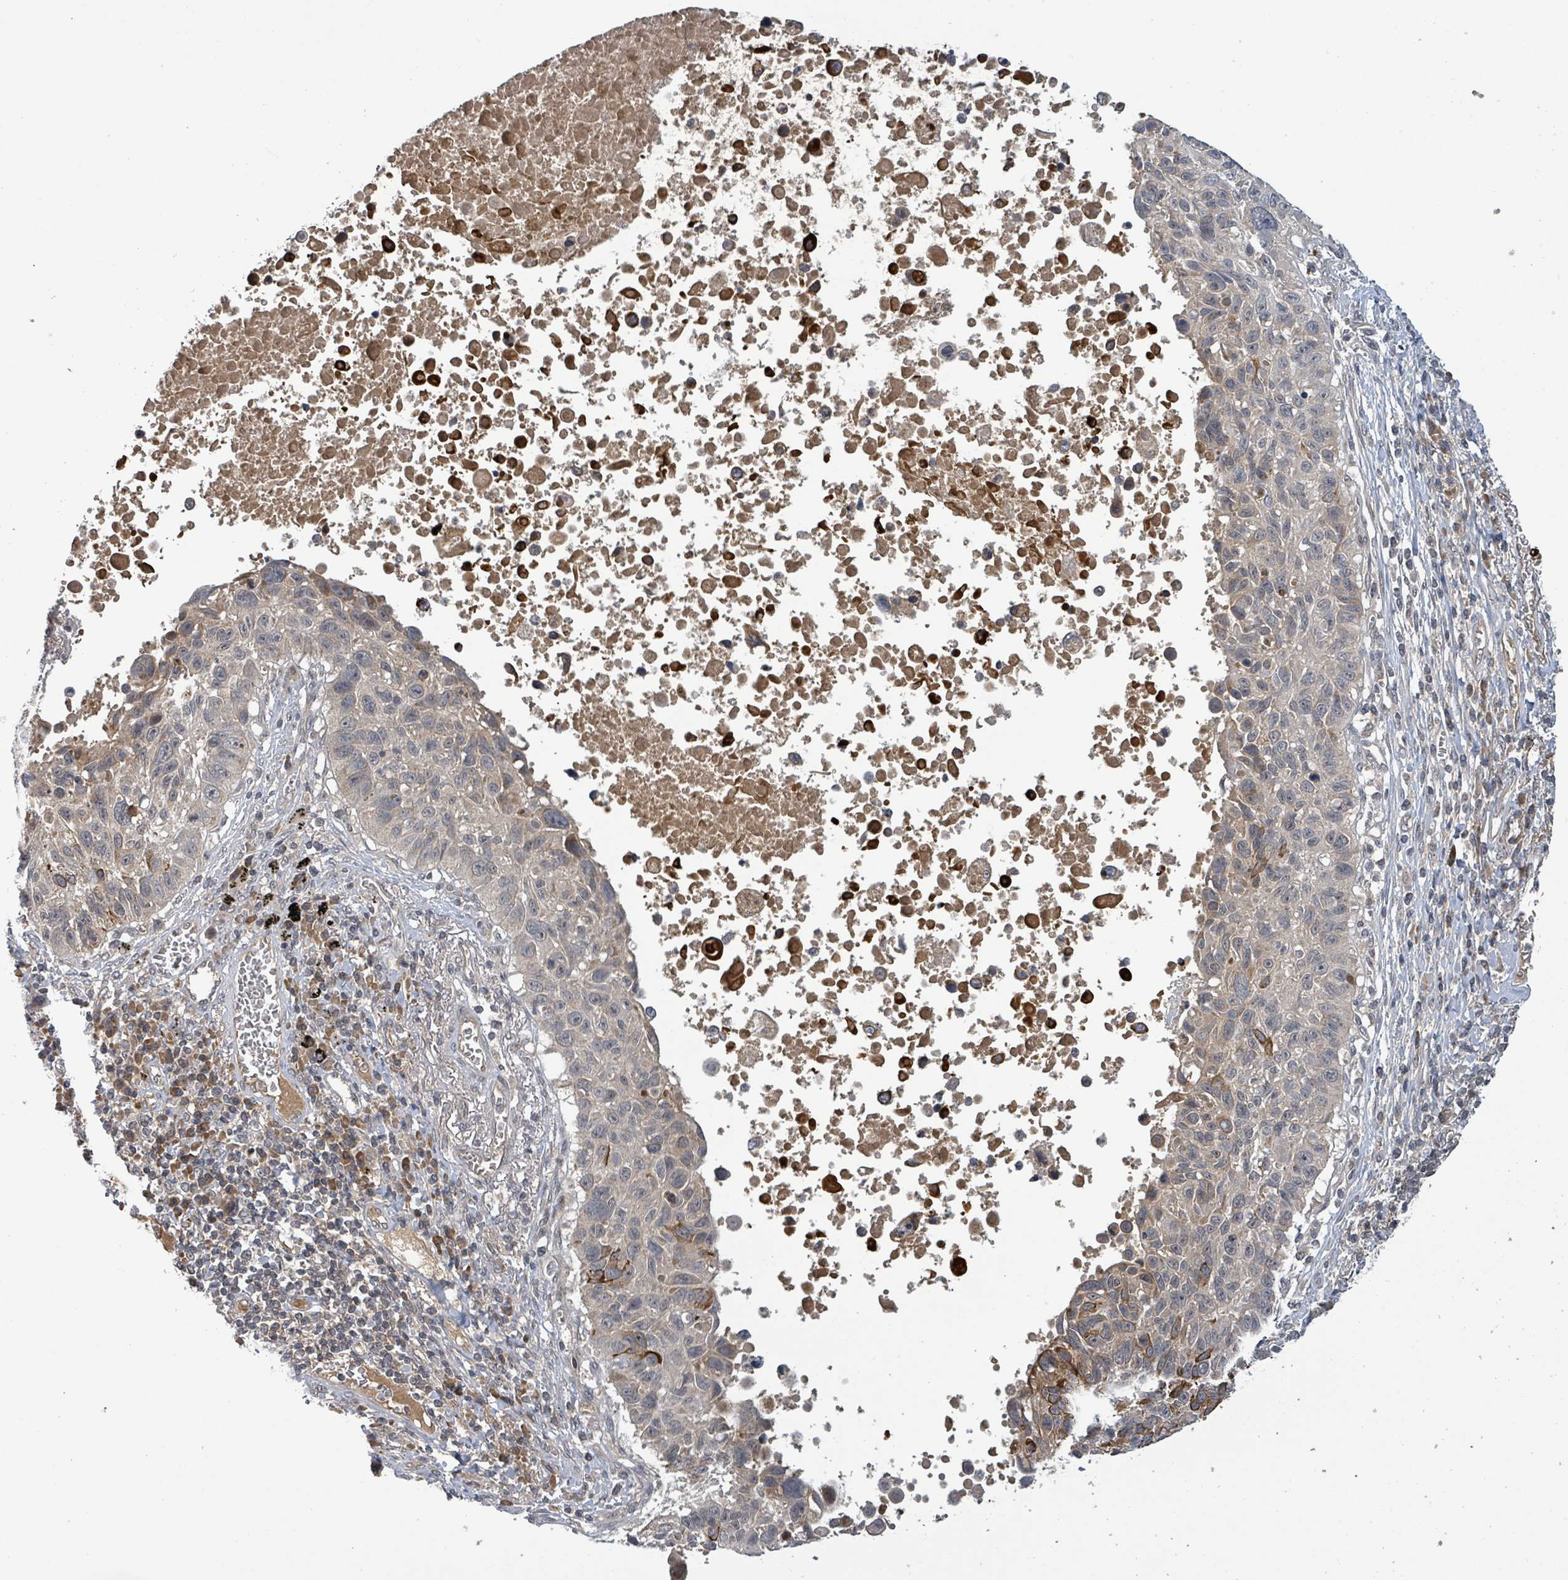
{"staining": {"intensity": "weak", "quantity": "<25%", "location": "cytoplasmic/membranous"}, "tissue": "lung cancer", "cell_type": "Tumor cells", "image_type": "cancer", "snomed": [{"axis": "morphology", "description": "Squamous cell carcinoma, NOS"}, {"axis": "topography", "description": "Lung"}], "caption": "Lung squamous cell carcinoma was stained to show a protein in brown. There is no significant expression in tumor cells.", "gene": "ITGA11", "patient": {"sex": "male", "age": 66}}